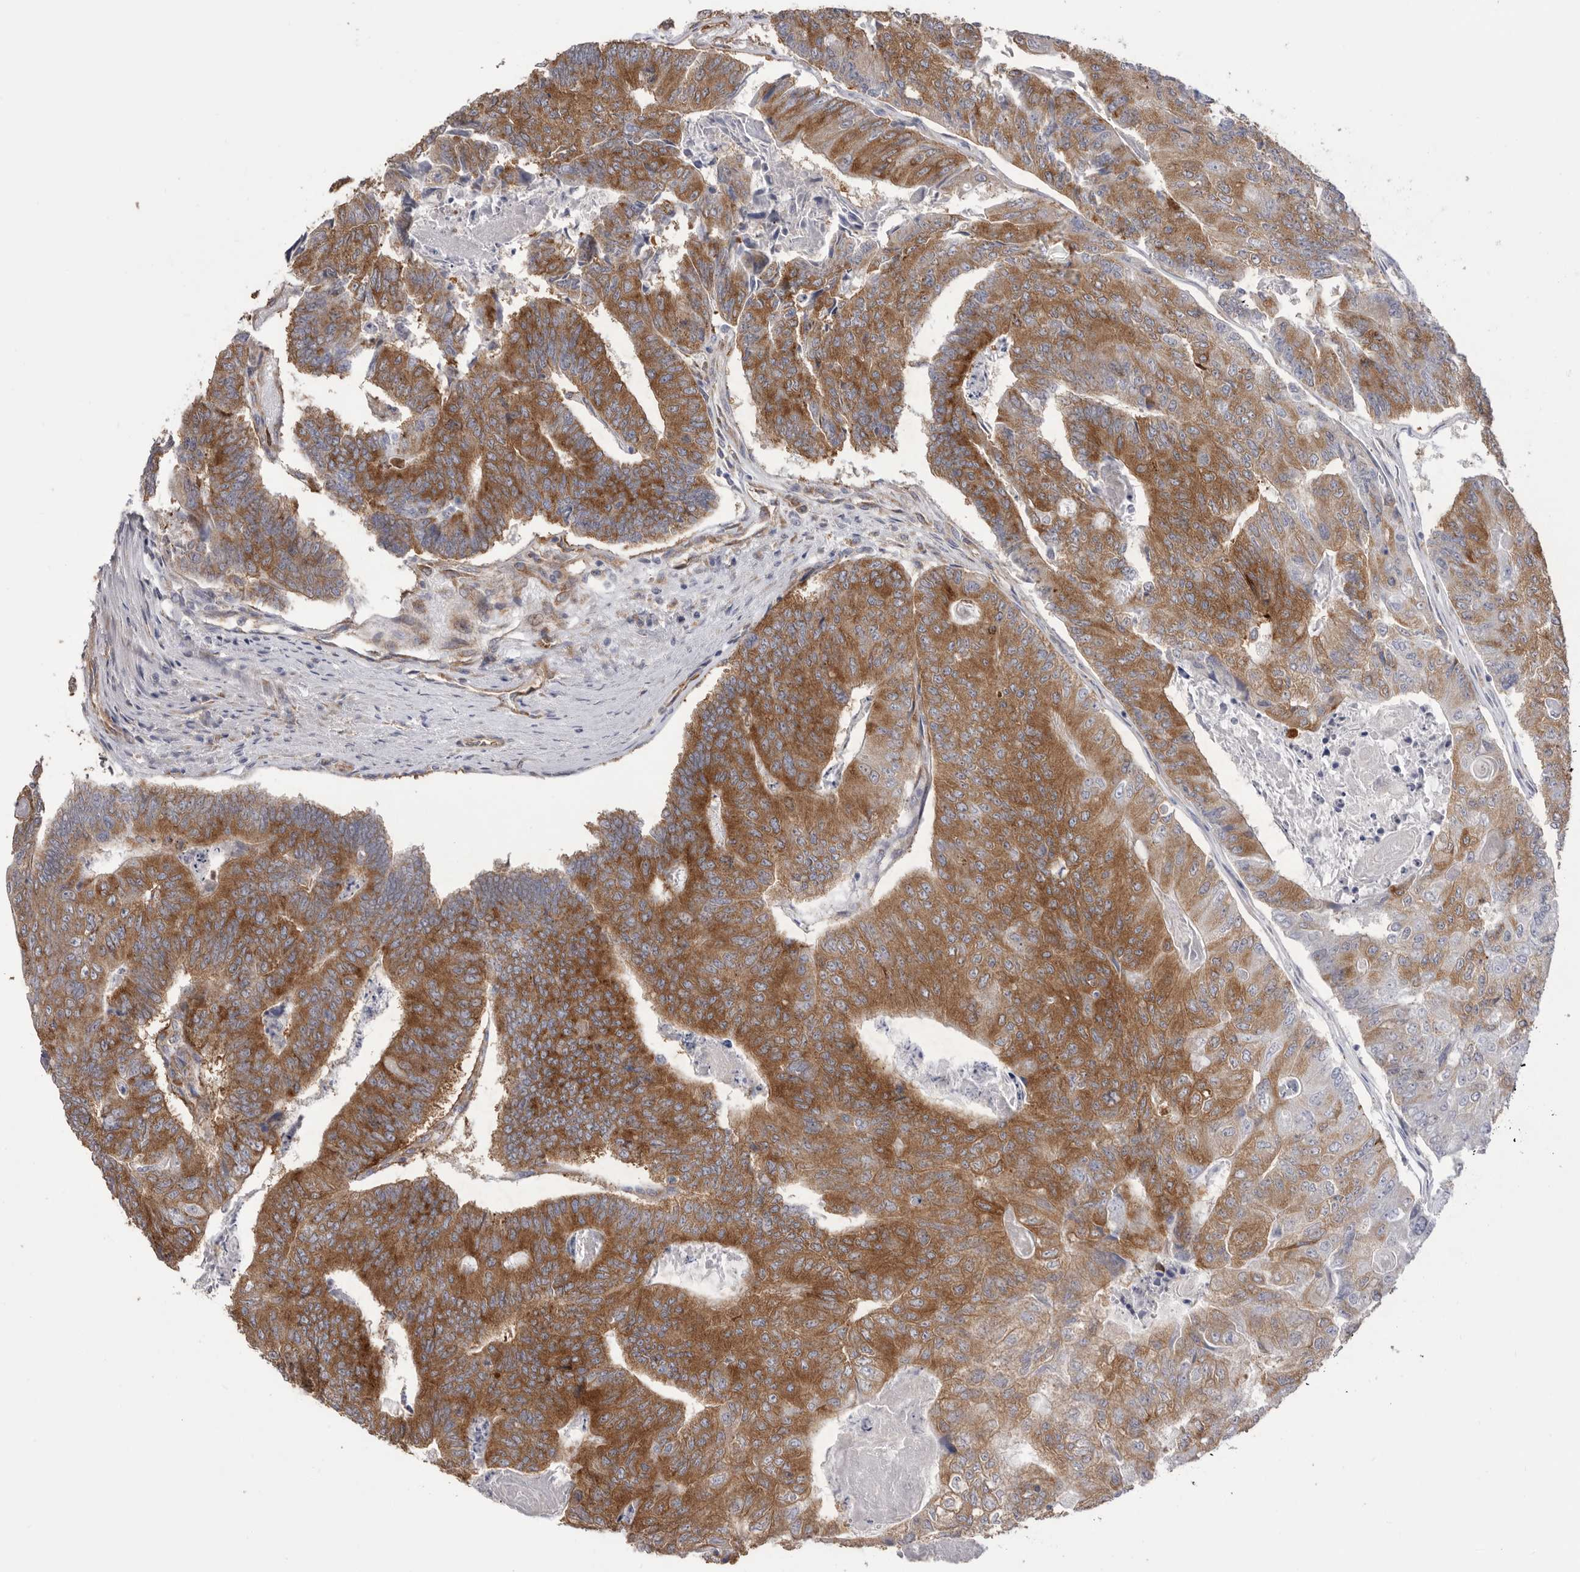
{"staining": {"intensity": "strong", "quantity": ">75%", "location": "cytoplasmic/membranous"}, "tissue": "colorectal cancer", "cell_type": "Tumor cells", "image_type": "cancer", "snomed": [{"axis": "morphology", "description": "Adenocarcinoma, NOS"}, {"axis": "topography", "description": "Colon"}], "caption": "Strong cytoplasmic/membranous positivity for a protein is seen in about >75% of tumor cells of adenocarcinoma (colorectal) using immunohistochemistry (IHC).", "gene": "SERBP1", "patient": {"sex": "female", "age": 67}}